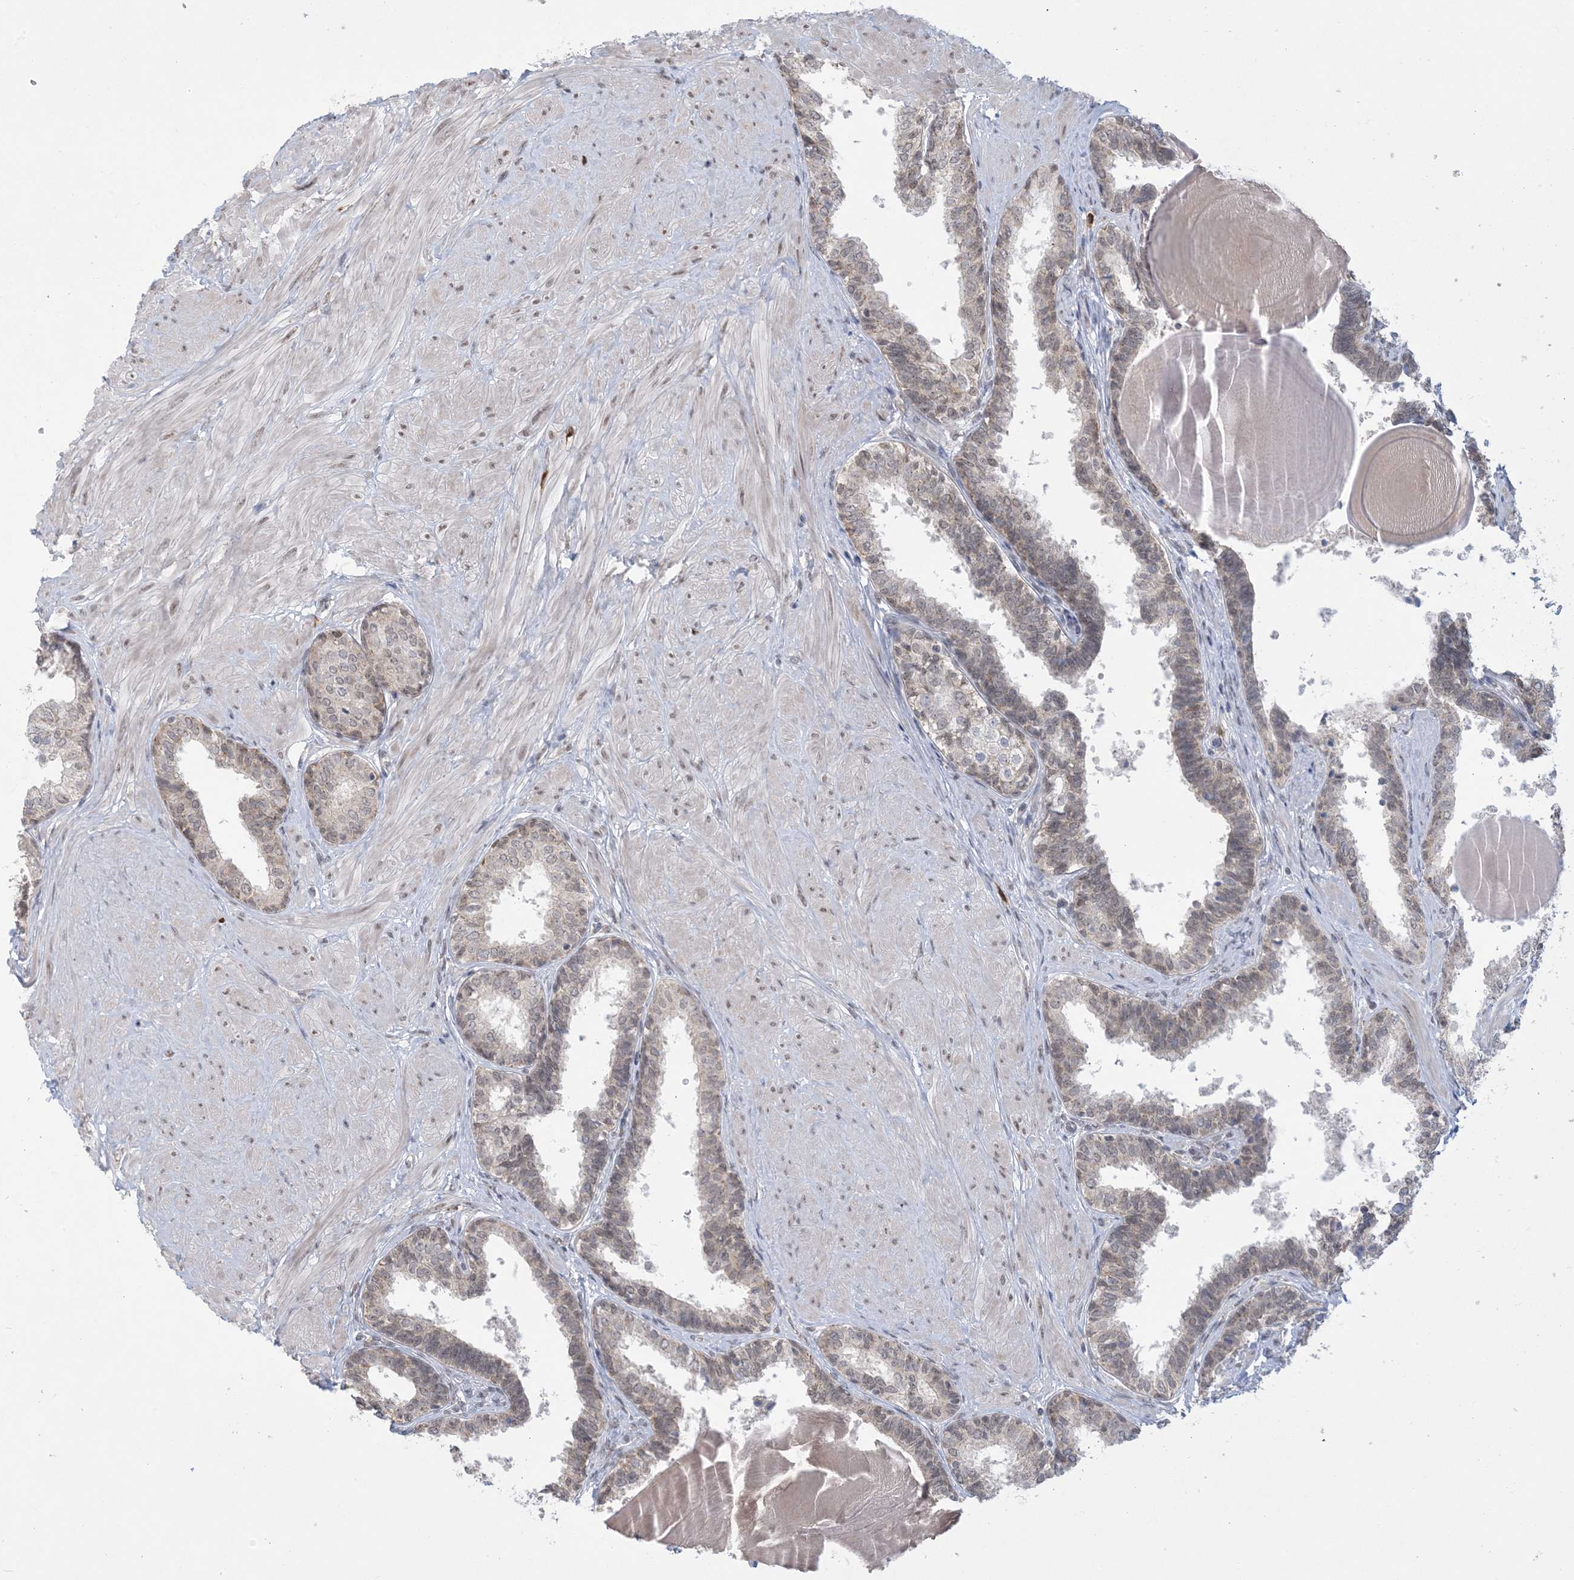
{"staining": {"intensity": "weak", "quantity": "<25%", "location": "cytoplasmic/membranous,nuclear"}, "tissue": "prostate", "cell_type": "Glandular cells", "image_type": "normal", "snomed": [{"axis": "morphology", "description": "Normal tissue, NOS"}, {"axis": "topography", "description": "Prostate"}], "caption": "Immunohistochemical staining of normal human prostate reveals no significant positivity in glandular cells.", "gene": "TRMT10C", "patient": {"sex": "male", "age": 48}}